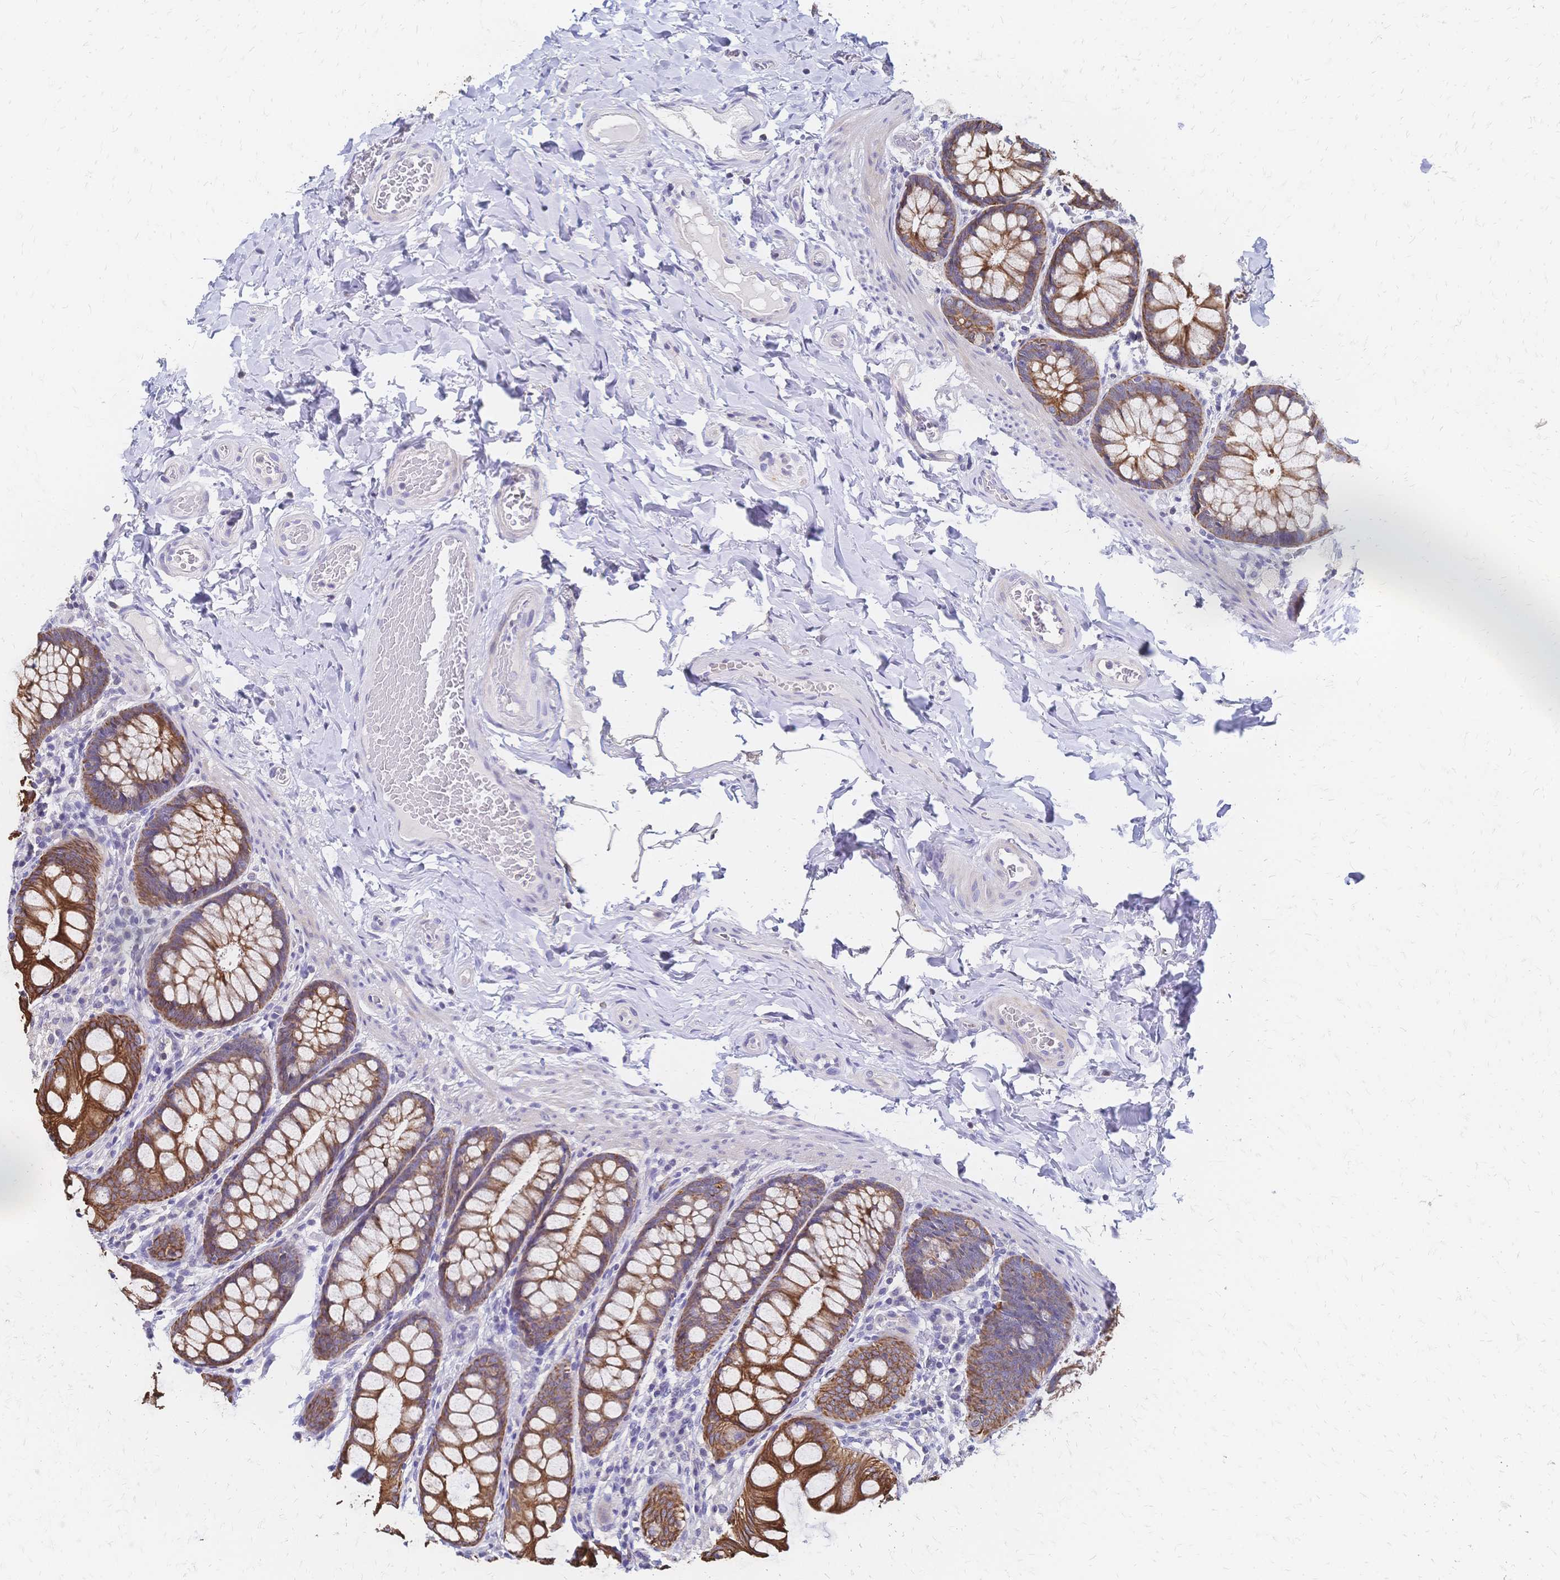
{"staining": {"intensity": "negative", "quantity": "none", "location": "none"}, "tissue": "colon", "cell_type": "Endothelial cells", "image_type": "normal", "snomed": [{"axis": "morphology", "description": "Normal tissue, NOS"}, {"axis": "topography", "description": "Colon"}], "caption": "IHC photomicrograph of unremarkable colon: human colon stained with DAB demonstrates no significant protein staining in endothelial cells.", "gene": "DTNB", "patient": {"sex": "male", "age": 47}}